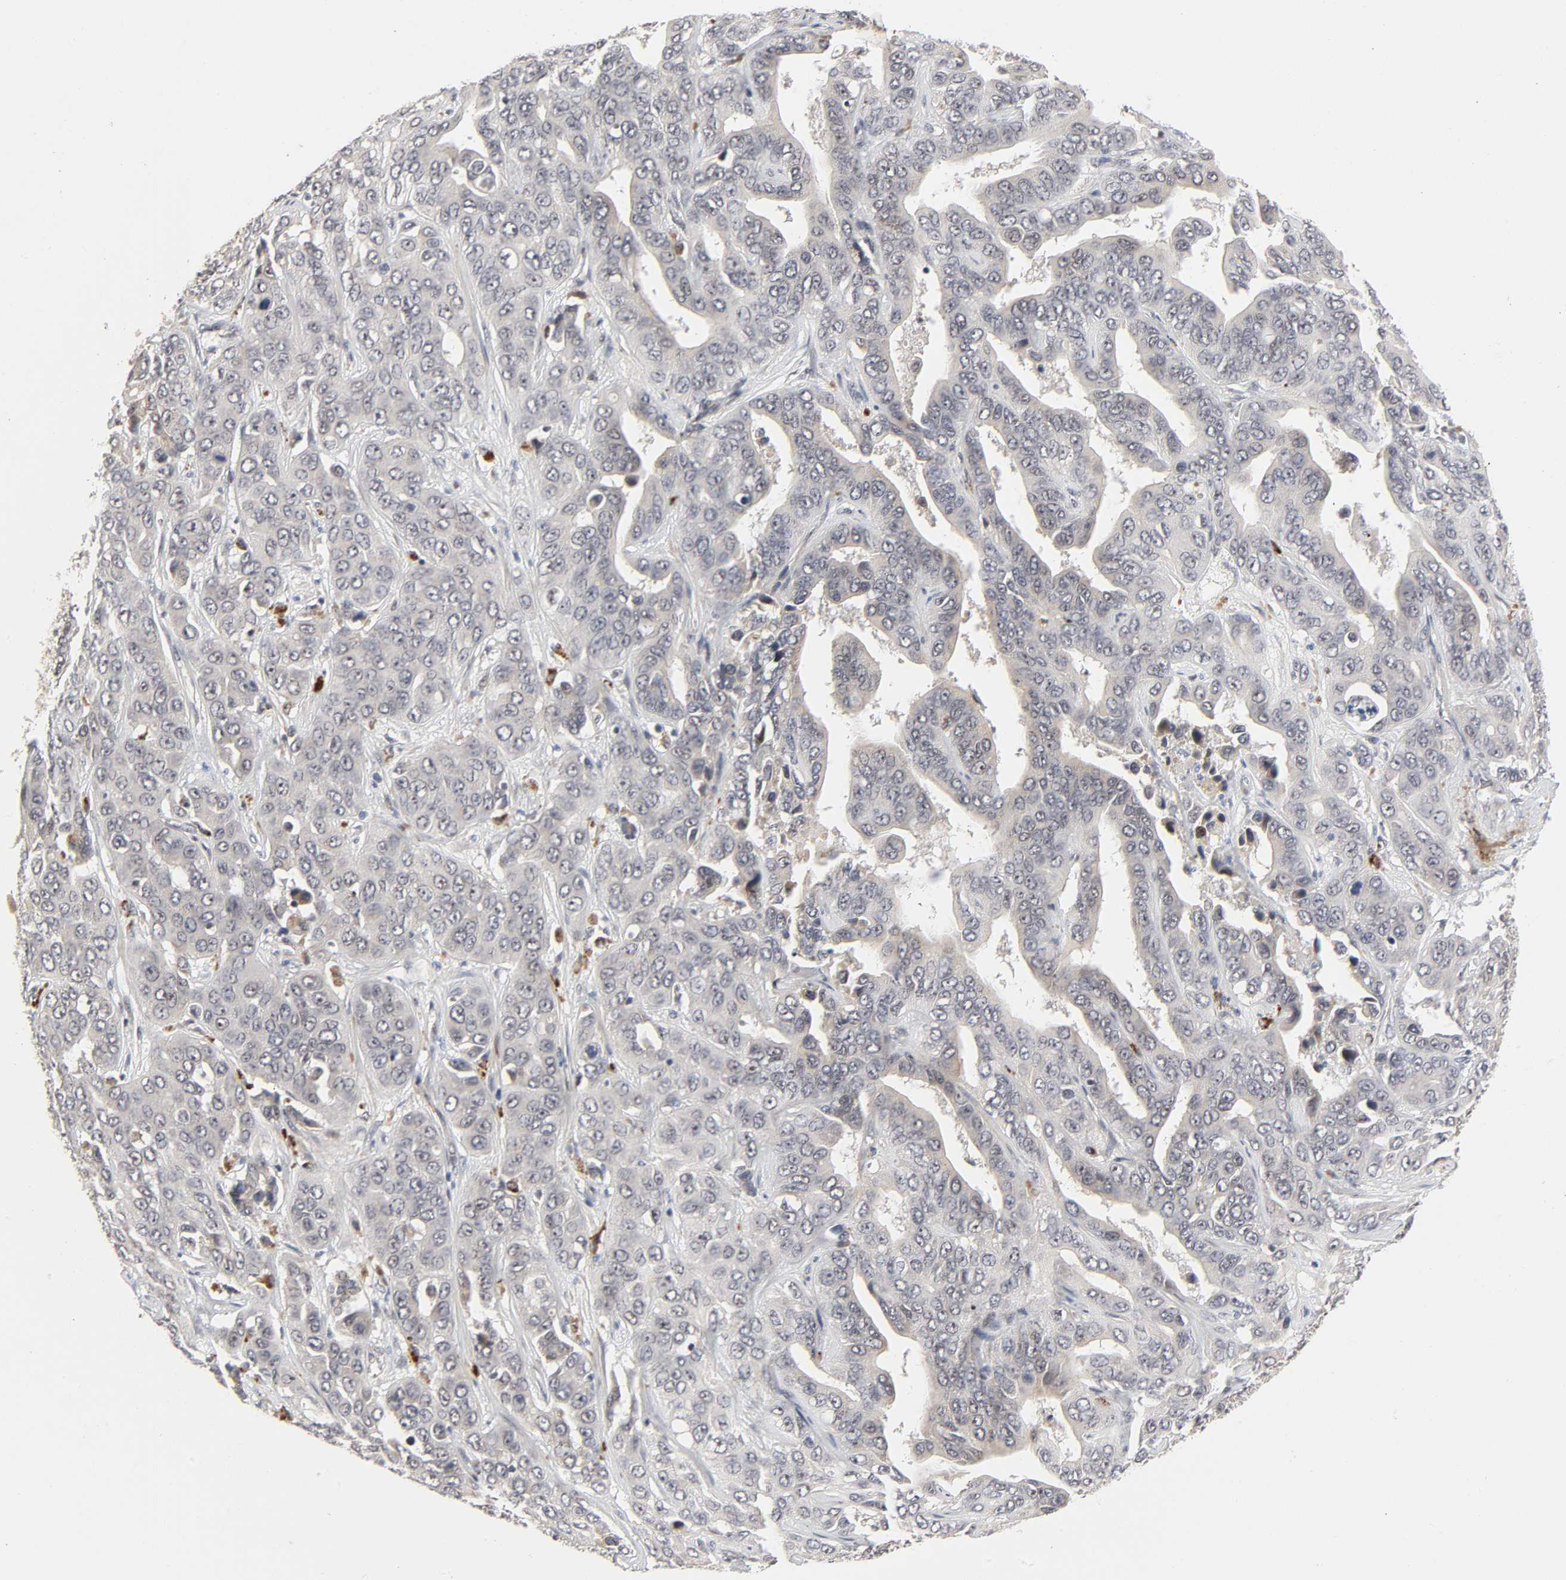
{"staining": {"intensity": "negative", "quantity": "none", "location": "none"}, "tissue": "liver cancer", "cell_type": "Tumor cells", "image_type": "cancer", "snomed": [{"axis": "morphology", "description": "Cholangiocarcinoma"}, {"axis": "topography", "description": "Liver"}], "caption": "Photomicrograph shows no significant protein staining in tumor cells of liver cancer (cholangiocarcinoma). The staining is performed using DAB (3,3'-diaminobenzidine) brown chromogen with nuclei counter-stained in using hematoxylin.", "gene": "ZKSCAN8", "patient": {"sex": "female", "age": 52}}